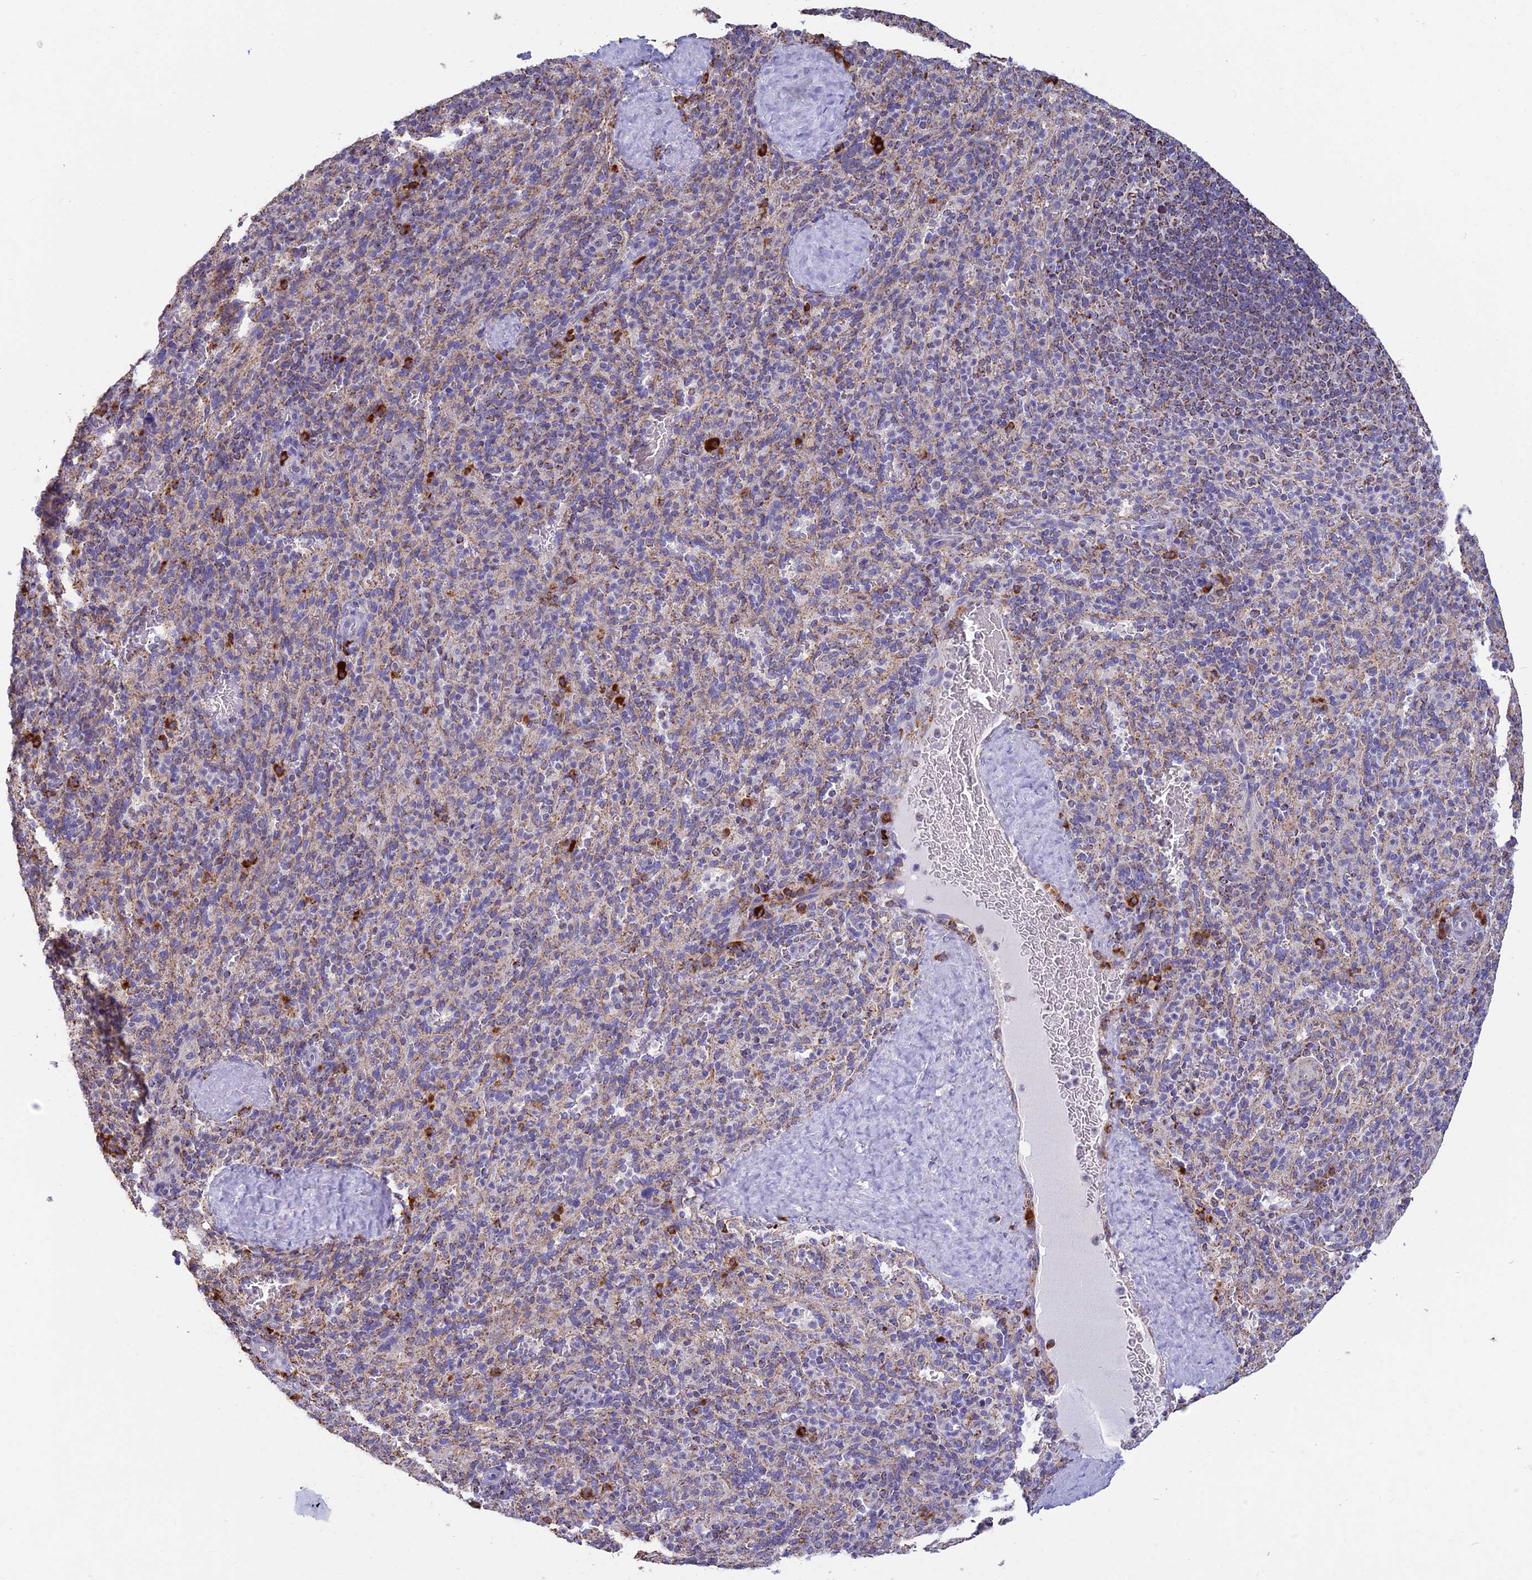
{"staining": {"intensity": "strong", "quantity": "<25%", "location": "cytoplasmic/membranous"}, "tissue": "spleen", "cell_type": "Cells in red pulp", "image_type": "normal", "snomed": [{"axis": "morphology", "description": "Normal tissue, NOS"}, {"axis": "topography", "description": "Spleen"}], "caption": "Spleen stained with IHC displays strong cytoplasmic/membranous expression in approximately <25% of cells in red pulp.", "gene": "OR2W3", "patient": {"sex": "male", "age": 36}}